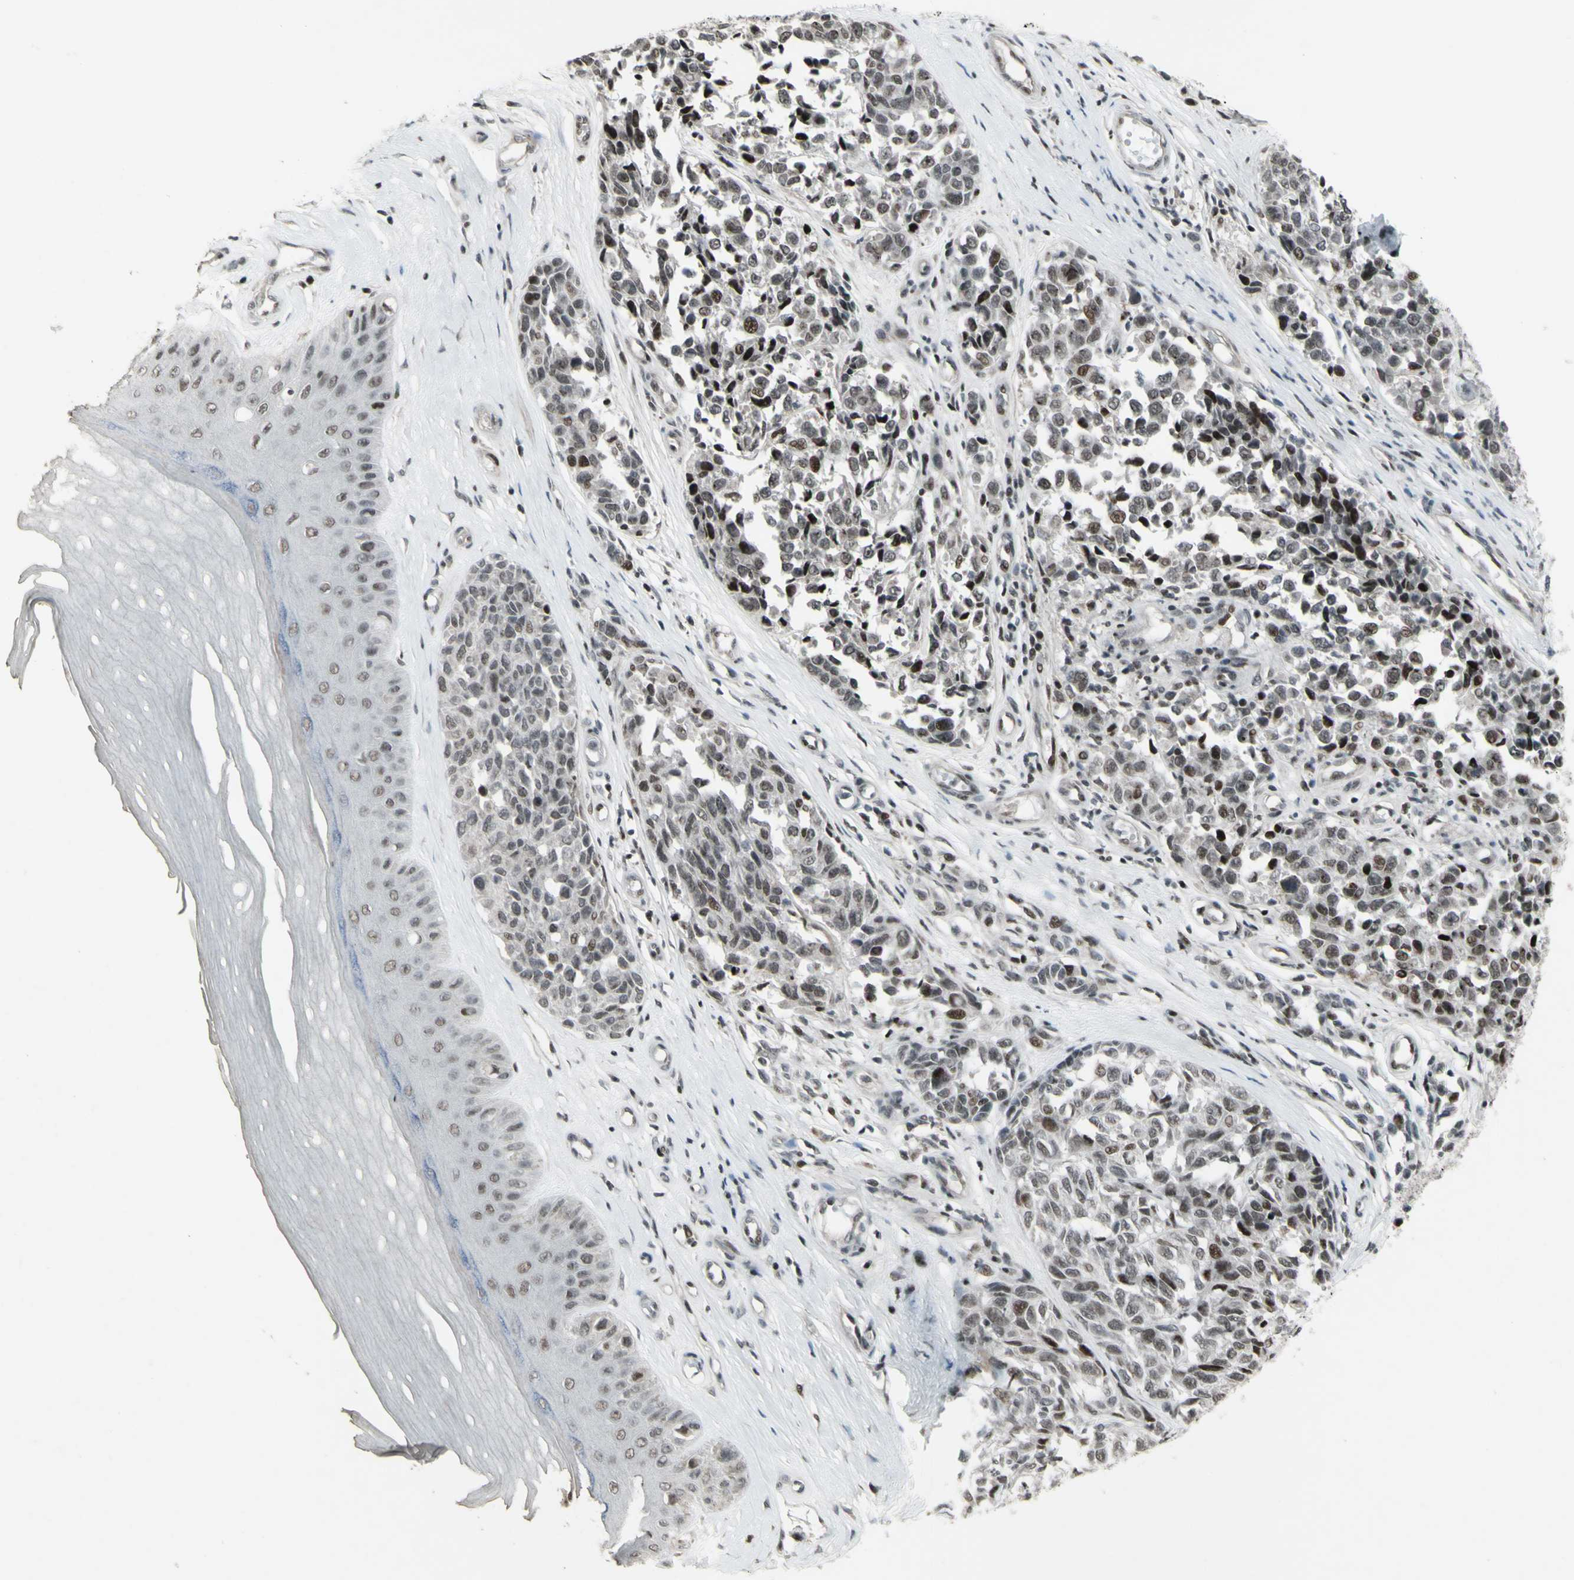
{"staining": {"intensity": "moderate", "quantity": "<25%", "location": "nuclear"}, "tissue": "melanoma", "cell_type": "Tumor cells", "image_type": "cancer", "snomed": [{"axis": "morphology", "description": "Malignant melanoma, NOS"}, {"axis": "topography", "description": "Skin"}], "caption": "Immunohistochemistry micrograph of neoplastic tissue: human malignant melanoma stained using immunohistochemistry (IHC) displays low levels of moderate protein expression localized specifically in the nuclear of tumor cells, appearing as a nuclear brown color.", "gene": "SUPT6H", "patient": {"sex": "female", "age": 64}}